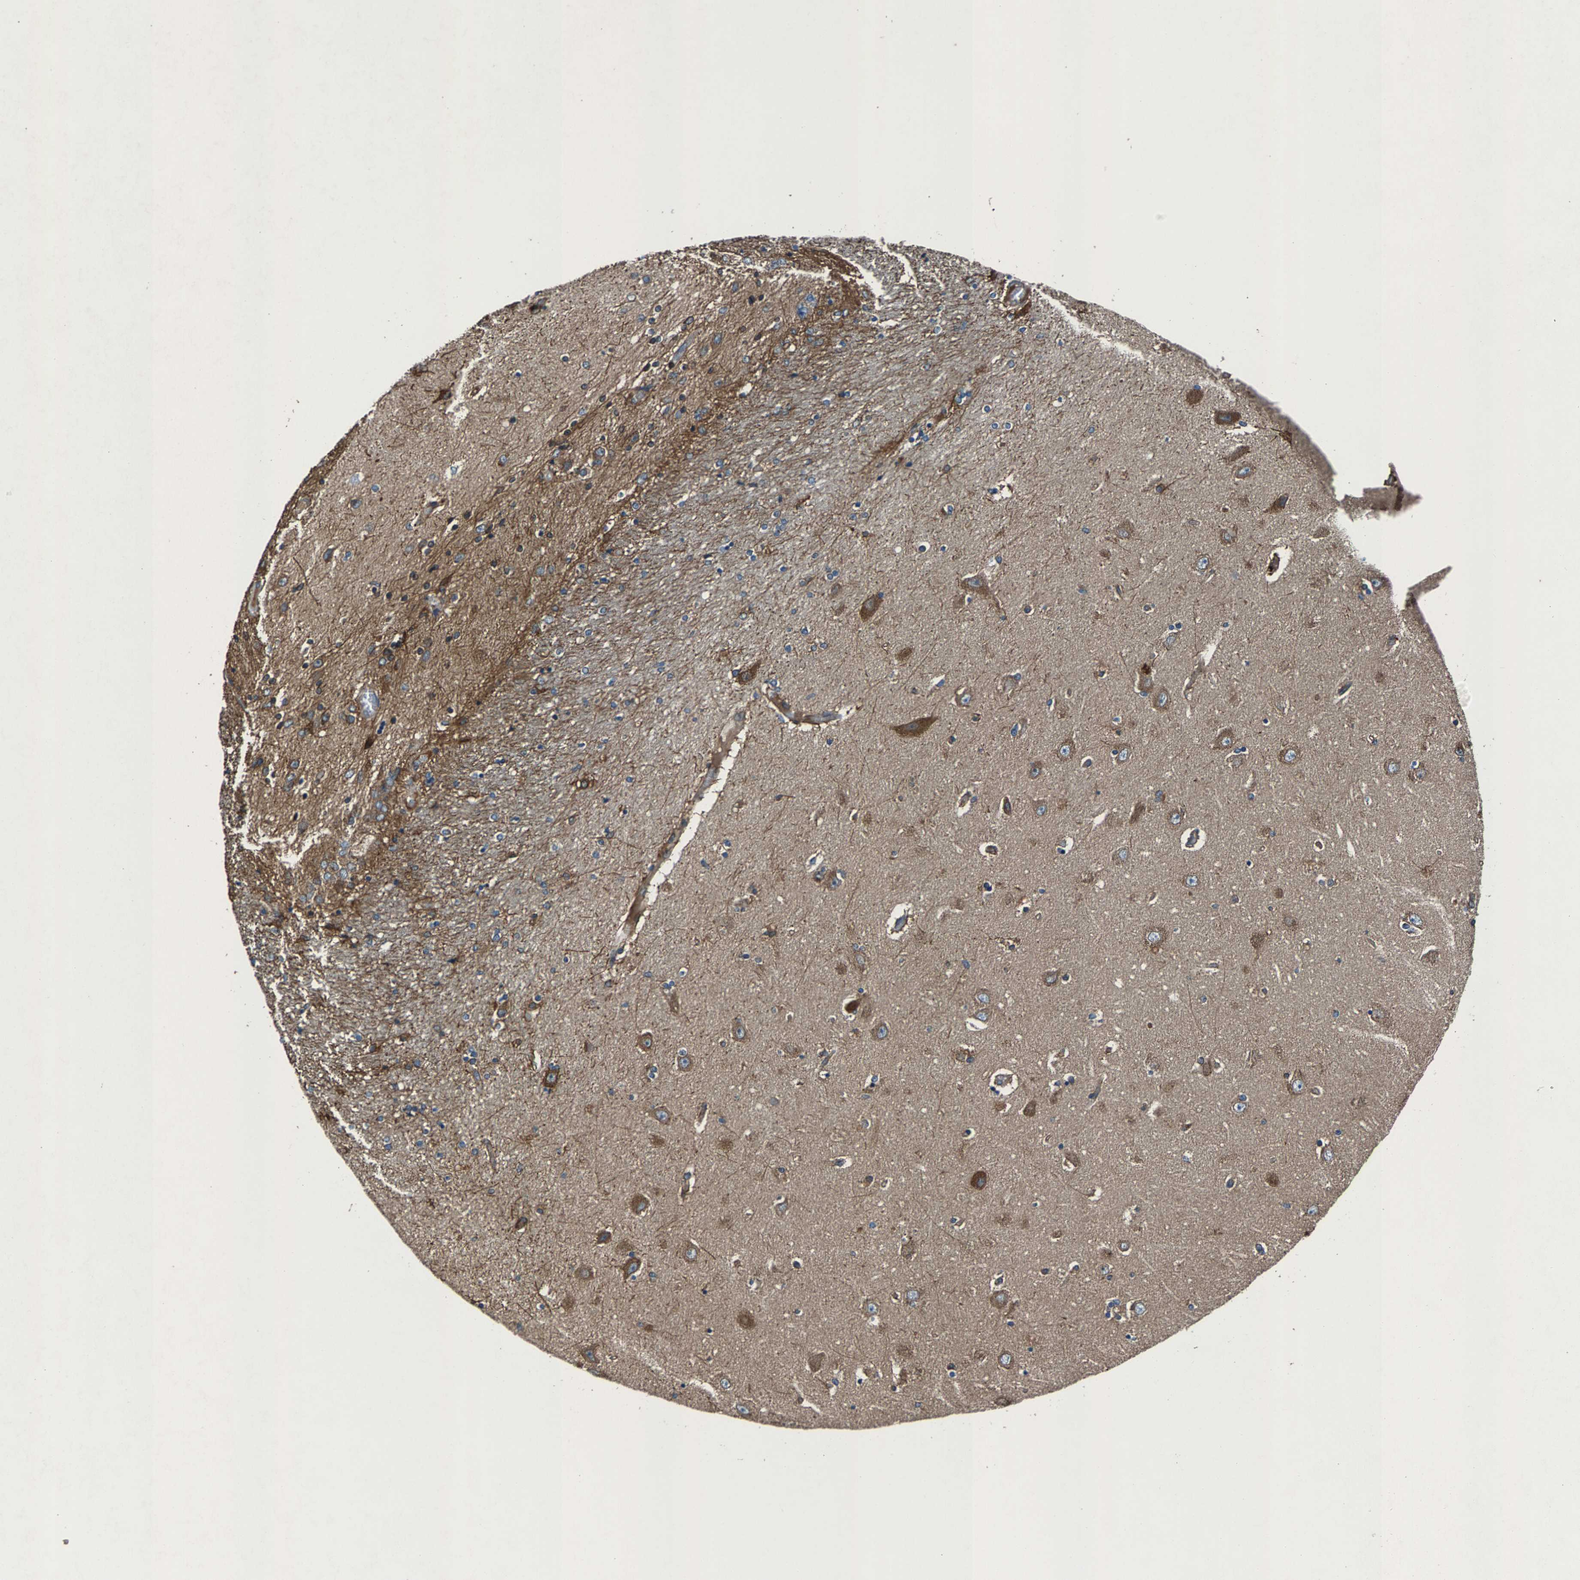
{"staining": {"intensity": "moderate", "quantity": "25%-75%", "location": "cytoplasmic/membranous"}, "tissue": "hippocampus", "cell_type": "Glial cells", "image_type": "normal", "snomed": [{"axis": "morphology", "description": "Normal tissue, NOS"}, {"axis": "topography", "description": "Hippocampus"}], "caption": "IHC staining of normal hippocampus, which displays medium levels of moderate cytoplasmic/membranous positivity in about 25%-75% of glial cells indicating moderate cytoplasmic/membranous protein staining. The staining was performed using DAB (brown) for protein detection and nuclei were counterstained in hematoxylin (blue).", "gene": "LPCAT1", "patient": {"sex": "female", "age": 54}}